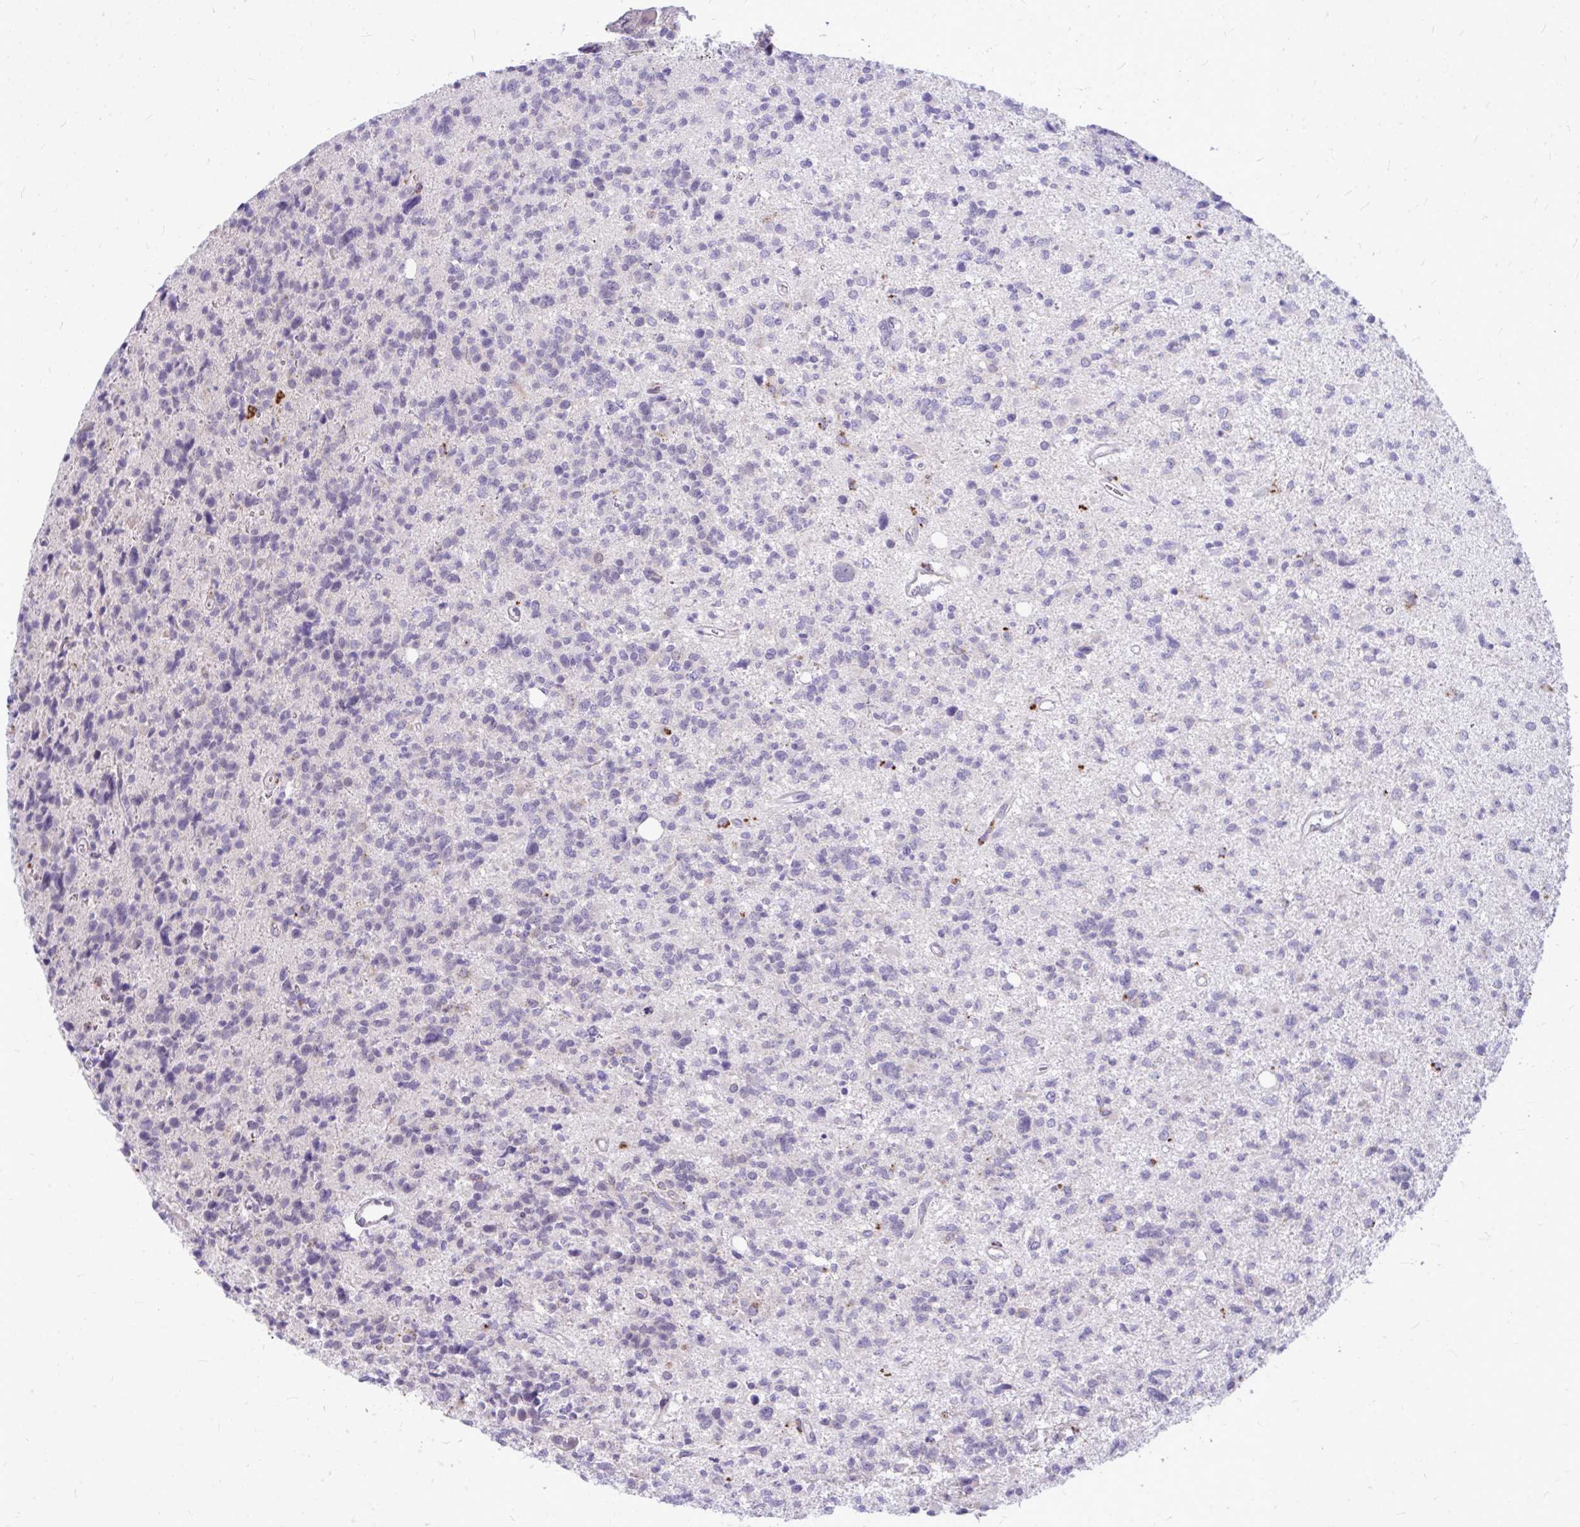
{"staining": {"intensity": "negative", "quantity": "none", "location": "none"}, "tissue": "glioma", "cell_type": "Tumor cells", "image_type": "cancer", "snomed": [{"axis": "morphology", "description": "Glioma, malignant, High grade"}, {"axis": "topography", "description": "Brain"}], "caption": "Photomicrograph shows no protein staining in tumor cells of high-grade glioma (malignant) tissue.", "gene": "ZSCAN25", "patient": {"sex": "male", "age": 29}}